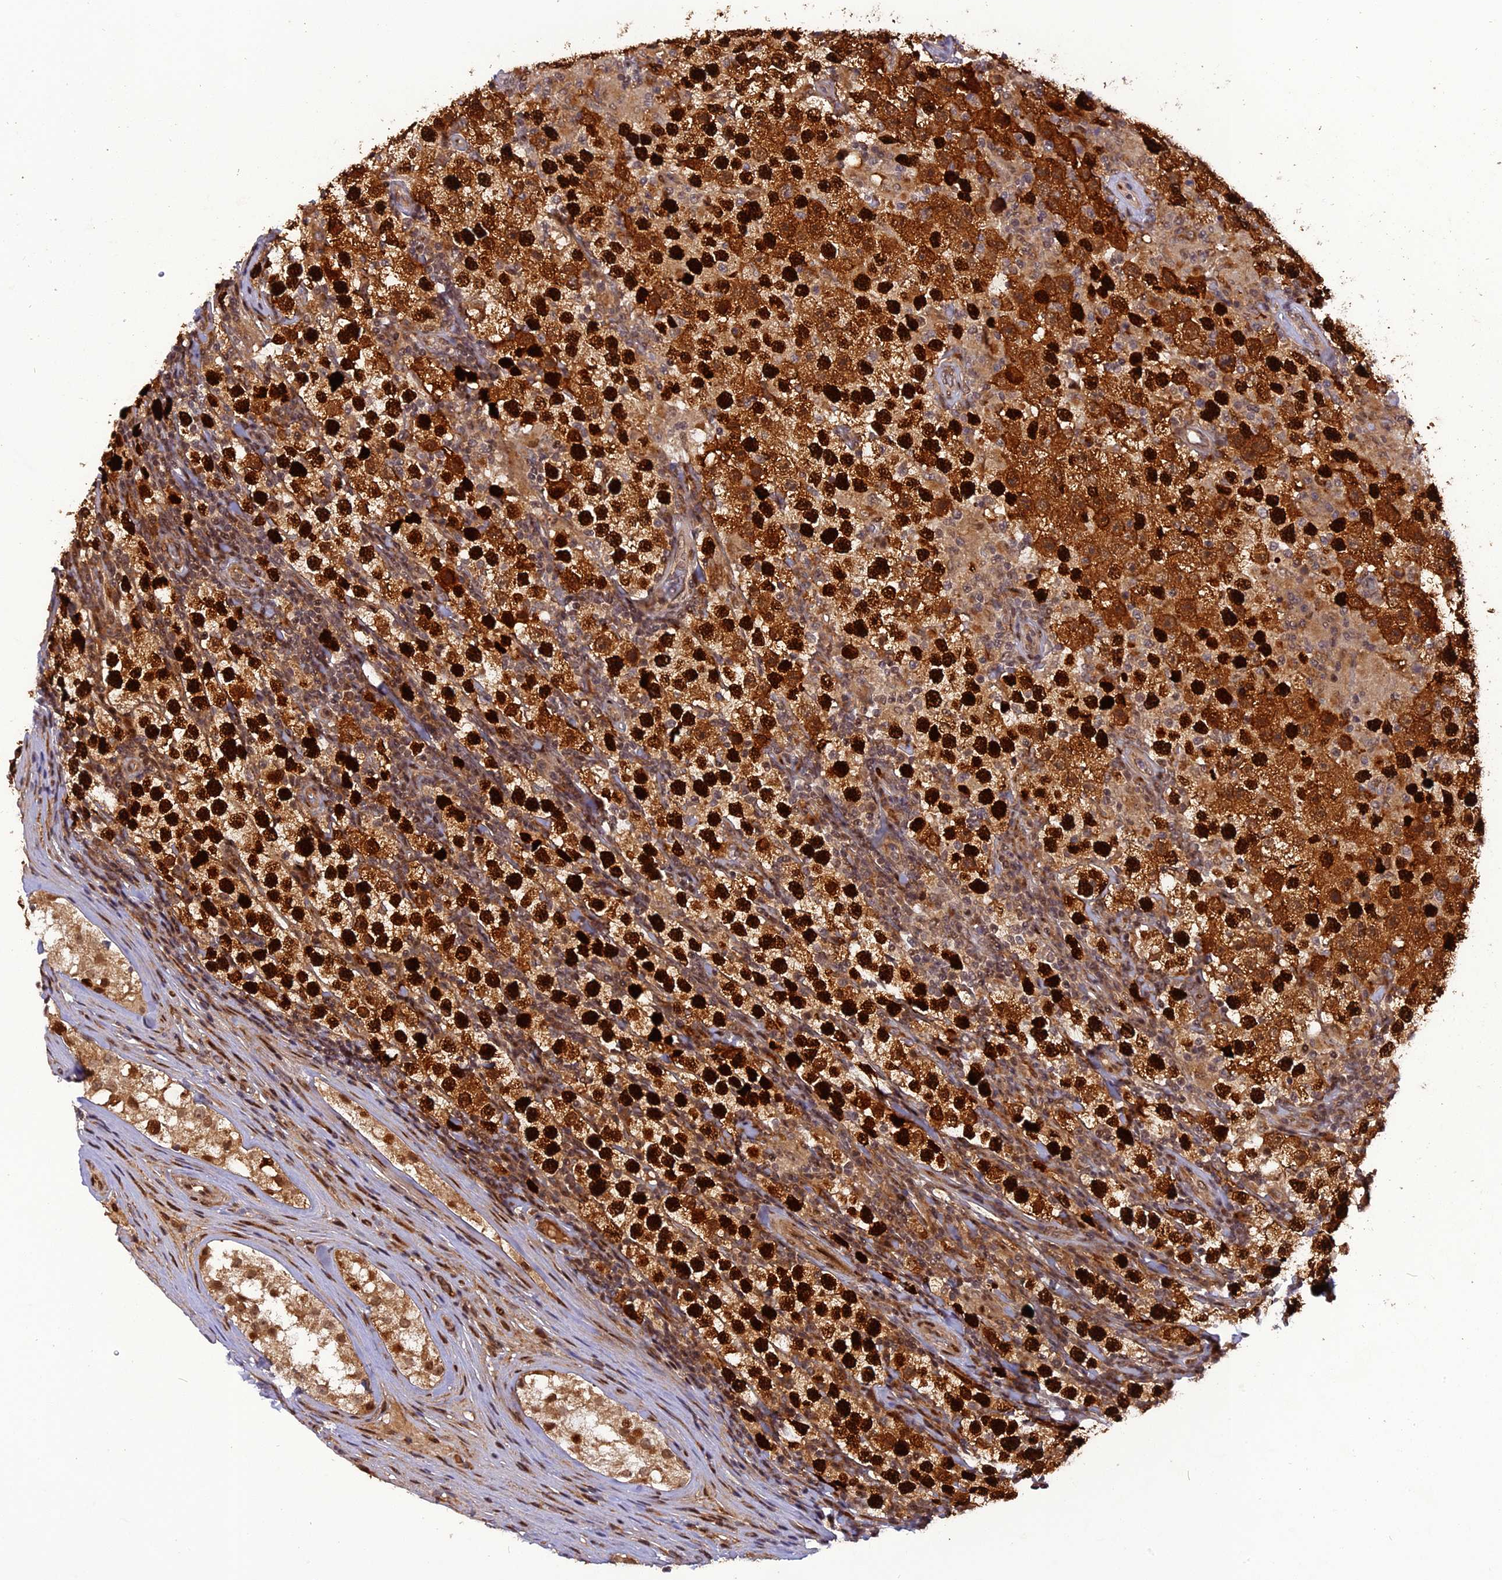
{"staining": {"intensity": "strong", "quantity": ">75%", "location": "cytoplasmic/membranous,nuclear"}, "tissue": "testis cancer", "cell_type": "Tumor cells", "image_type": "cancer", "snomed": [{"axis": "morphology", "description": "Normal tissue, NOS"}, {"axis": "morphology", "description": "Urothelial carcinoma, High grade"}, {"axis": "morphology", "description": "Seminoma, NOS"}, {"axis": "morphology", "description": "Carcinoma, Embryonal, NOS"}, {"axis": "topography", "description": "Urinary bladder"}, {"axis": "topography", "description": "Testis"}], "caption": "There is high levels of strong cytoplasmic/membranous and nuclear positivity in tumor cells of testis cancer (seminoma), as demonstrated by immunohistochemical staining (brown color).", "gene": "MICALL1", "patient": {"sex": "male", "age": 41}}